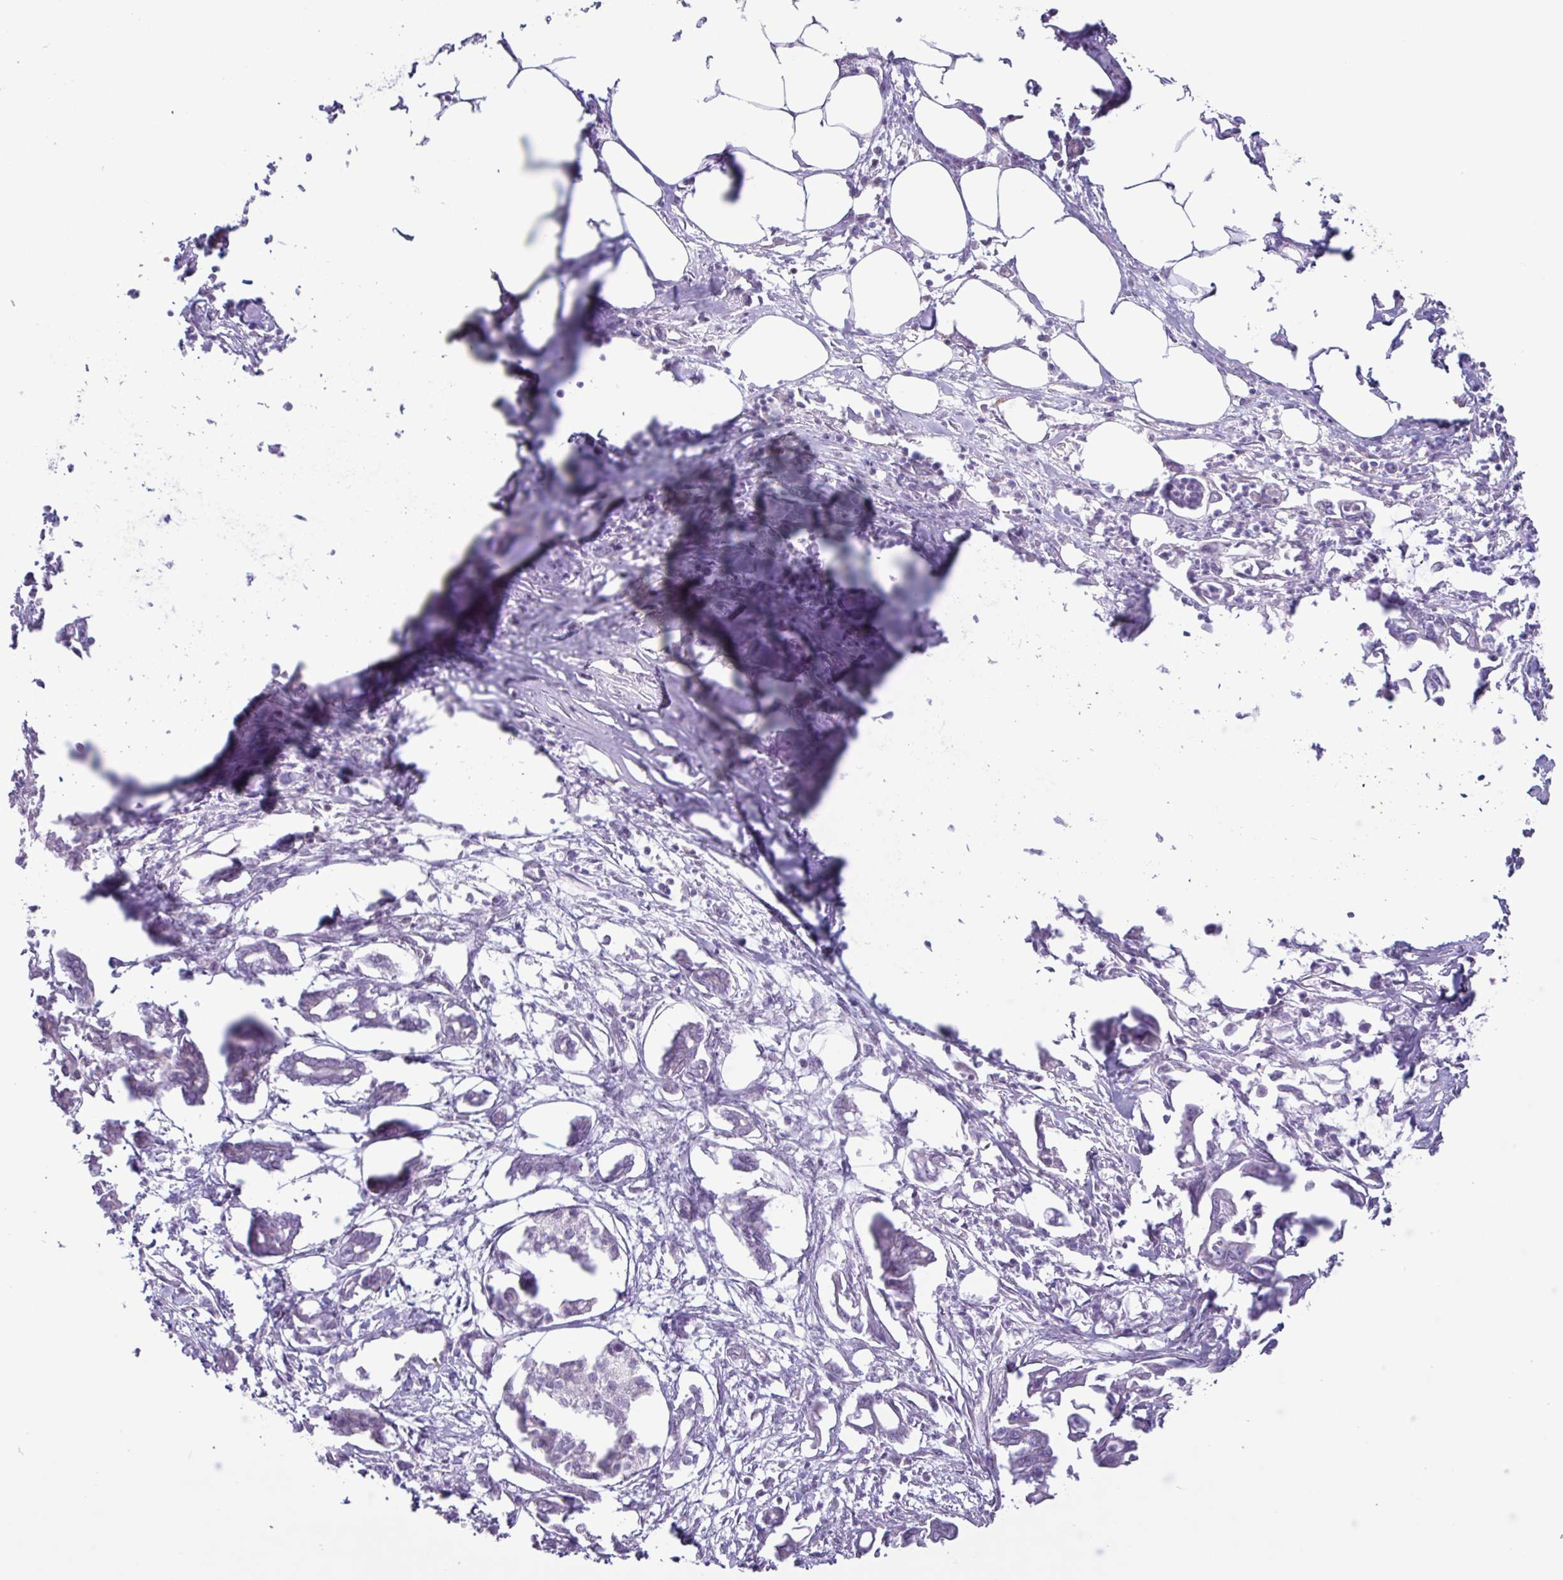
{"staining": {"intensity": "negative", "quantity": "none", "location": "none"}, "tissue": "pancreatic cancer", "cell_type": "Tumor cells", "image_type": "cancer", "snomed": [{"axis": "morphology", "description": "Adenocarcinoma, NOS"}, {"axis": "topography", "description": "Pancreas"}], "caption": "Human pancreatic cancer (adenocarcinoma) stained for a protein using immunohistochemistry reveals no expression in tumor cells.", "gene": "ZNF575", "patient": {"sex": "male", "age": 61}}